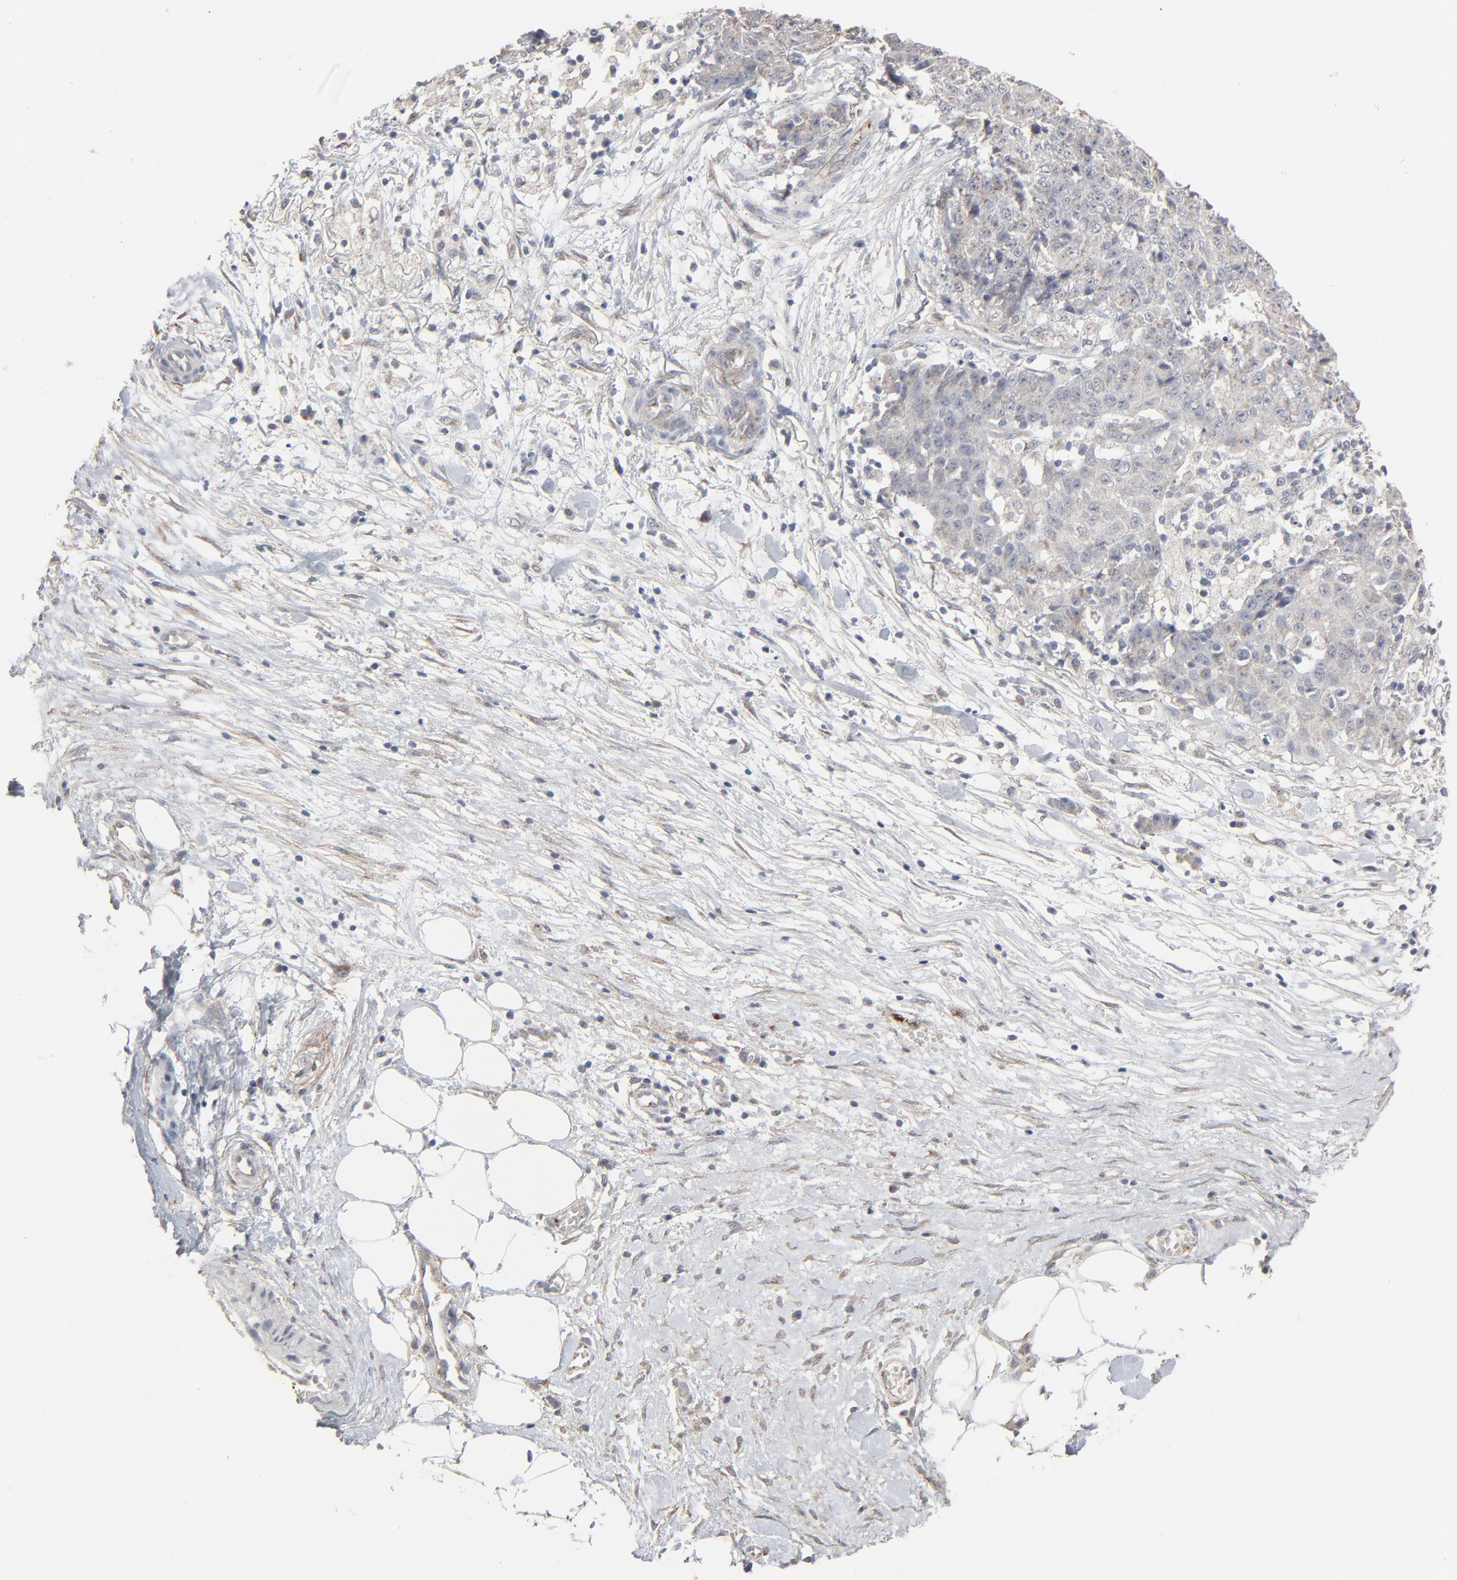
{"staining": {"intensity": "weak", "quantity": "25%-75%", "location": "cytoplasmic/membranous"}, "tissue": "ovarian cancer", "cell_type": "Tumor cells", "image_type": "cancer", "snomed": [{"axis": "morphology", "description": "Carcinoma, endometroid"}, {"axis": "topography", "description": "Ovary"}], "caption": "Ovarian endometroid carcinoma stained for a protein (brown) shows weak cytoplasmic/membranous positive expression in approximately 25%-75% of tumor cells.", "gene": "JAM3", "patient": {"sex": "female", "age": 42}}